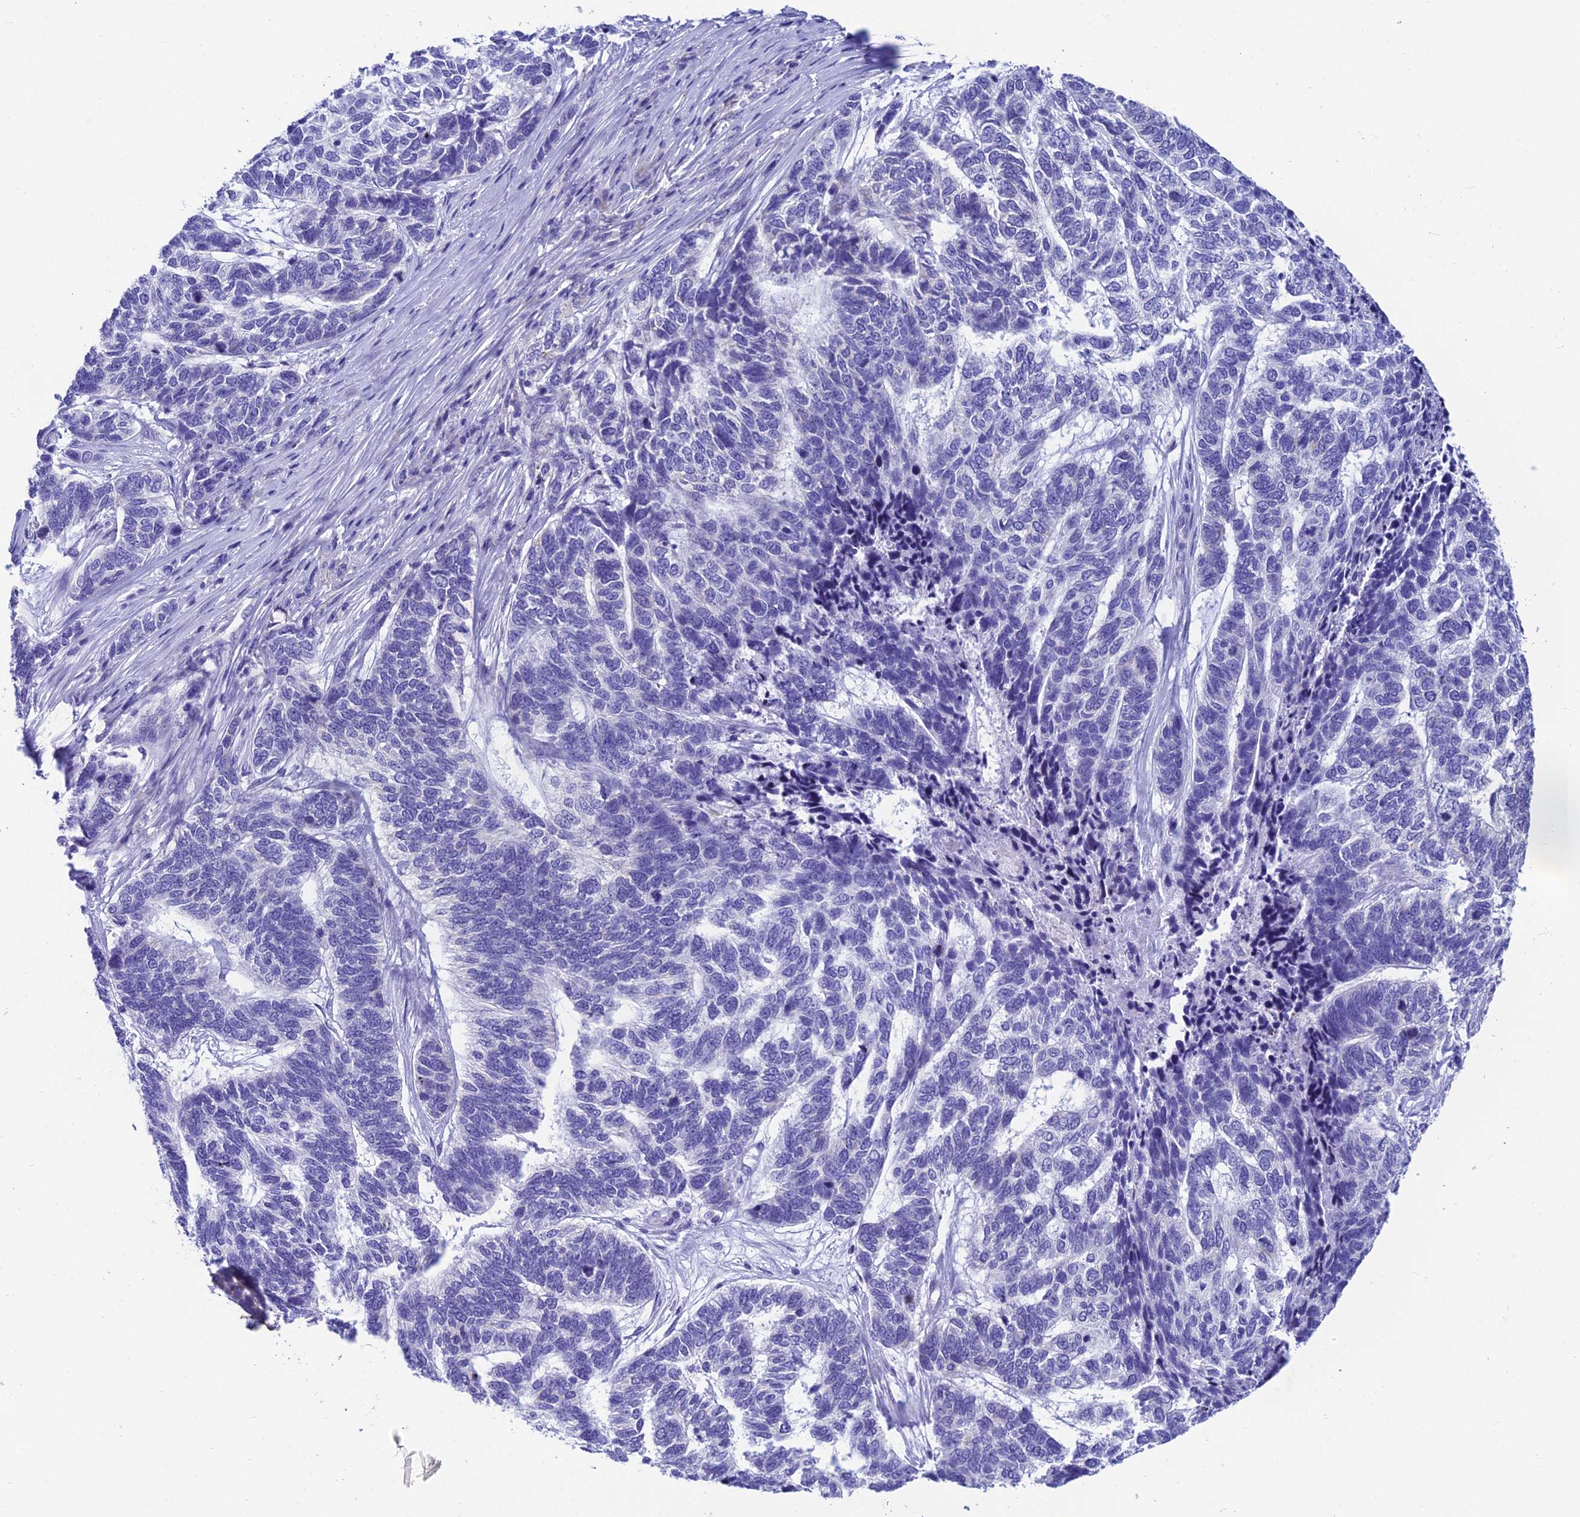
{"staining": {"intensity": "negative", "quantity": "none", "location": "none"}, "tissue": "skin cancer", "cell_type": "Tumor cells", "image_type": "cancer", "snomed": [{"axis": "morphology", "description": "Basal cell carcinoma"}, {"axis": "topography", "description": "Skin"}], "caption": "Tumor cells show no significant protein positivity in skin cancer.", "gene": "REEP4", "patient": {"sex": "female", "age": 65}}